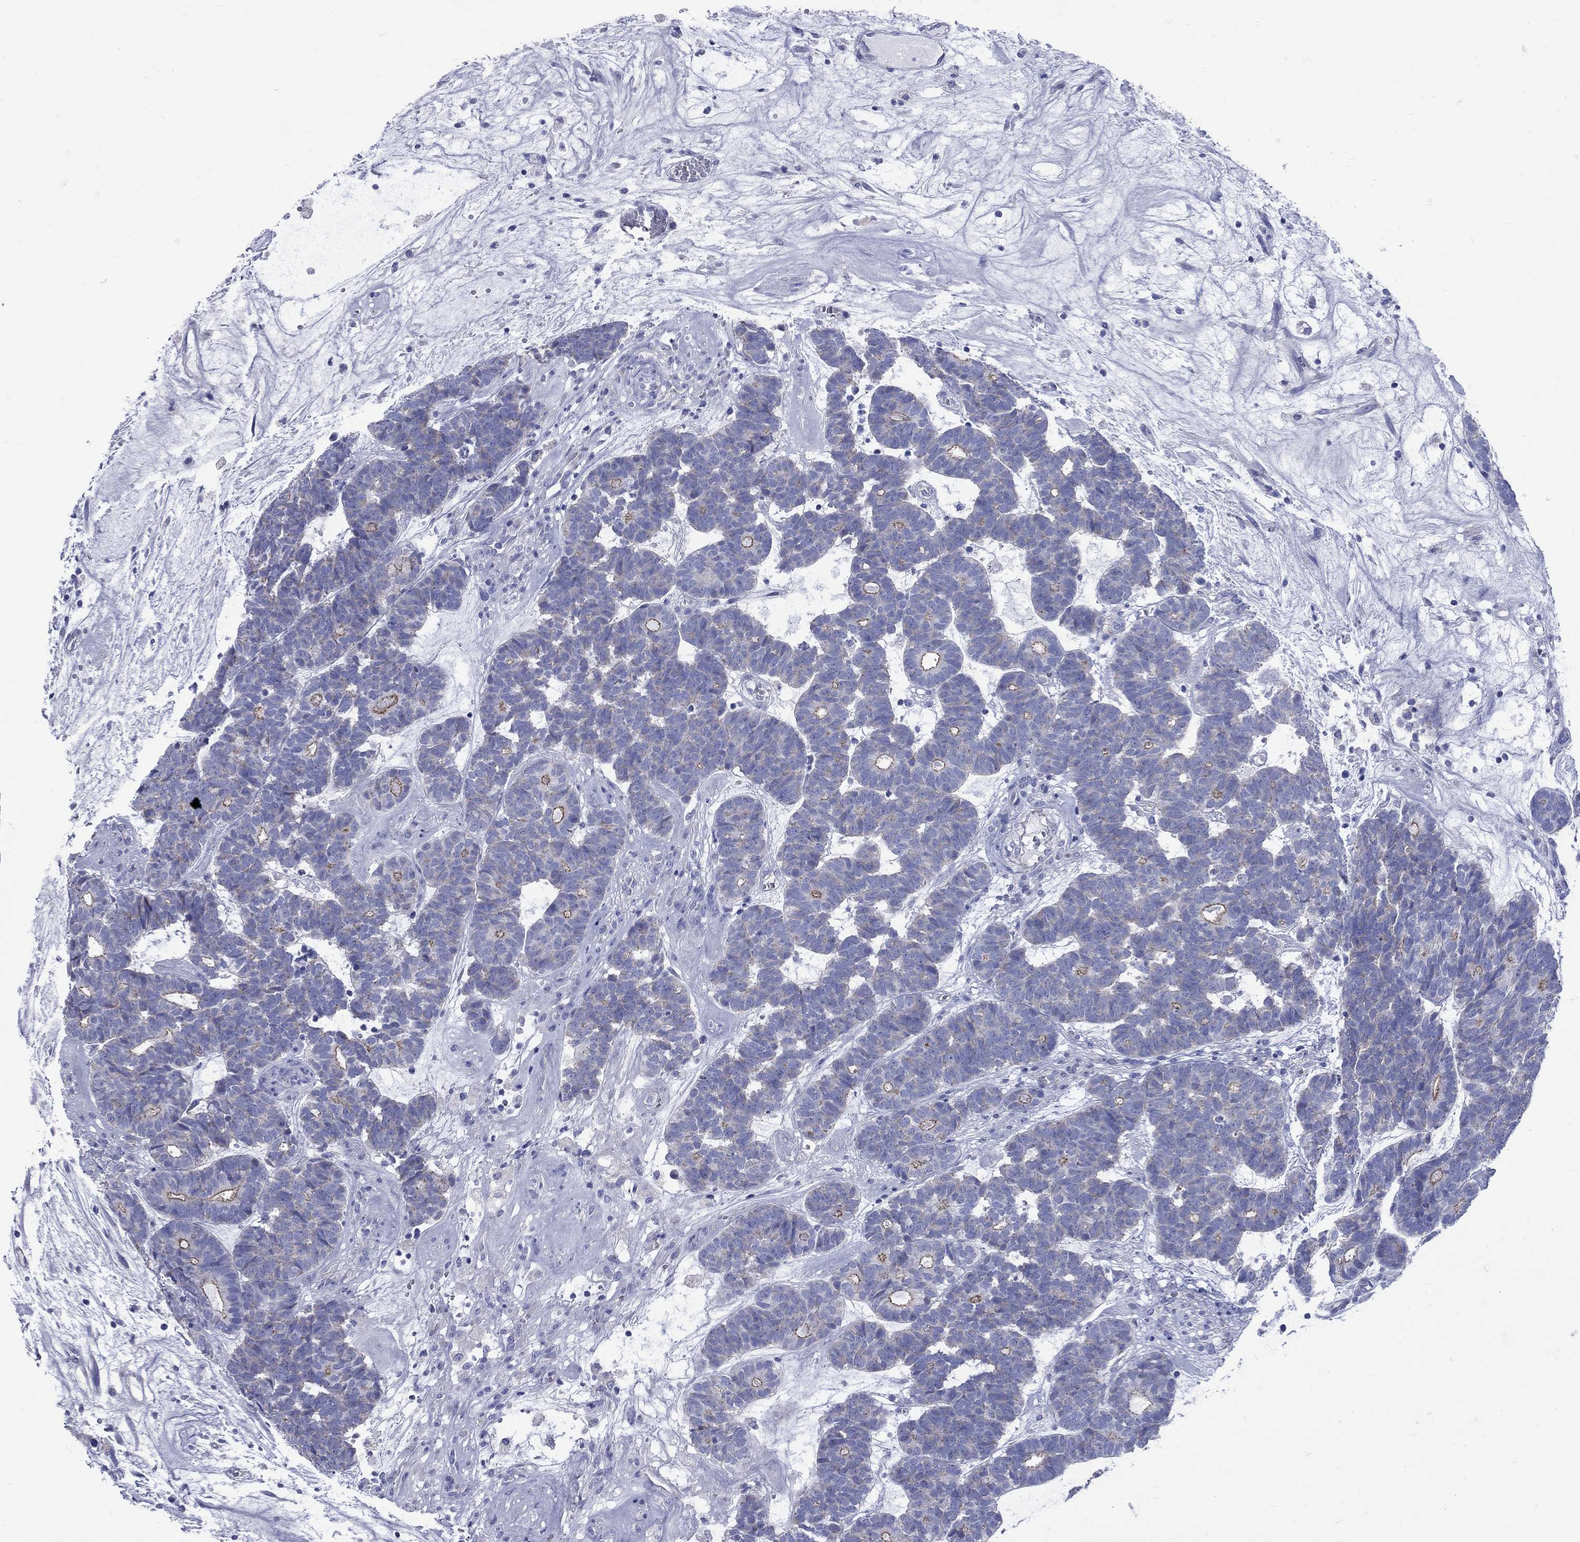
{"staining": {"intensity": "moderate", "quantity": "<25%", "location": "cytoplasmic/membranous"}, "tissue": "head and neck cancer", "cell_type": "Tumor cells", "image_type": "cancer", "snomed": [{"axis": "morphology", "description": "Adenocarcinoma, NOS"}, {"axis": "topography", "description": "Head-Neck"}], "caption": "Immunohistochemistry (IHC) histopathology image of neoplastic tissue: human head and neck cancer stained using immunohistochemistry (IHC) displays low levels of moderate protein expression localized specifically in the cytoplasmic/membranous of tumor cells, appearing as a cytoplasmic/membranous brown color.", "gene": "PDZD3", "patient": {"sex": "female", "age": 81}}